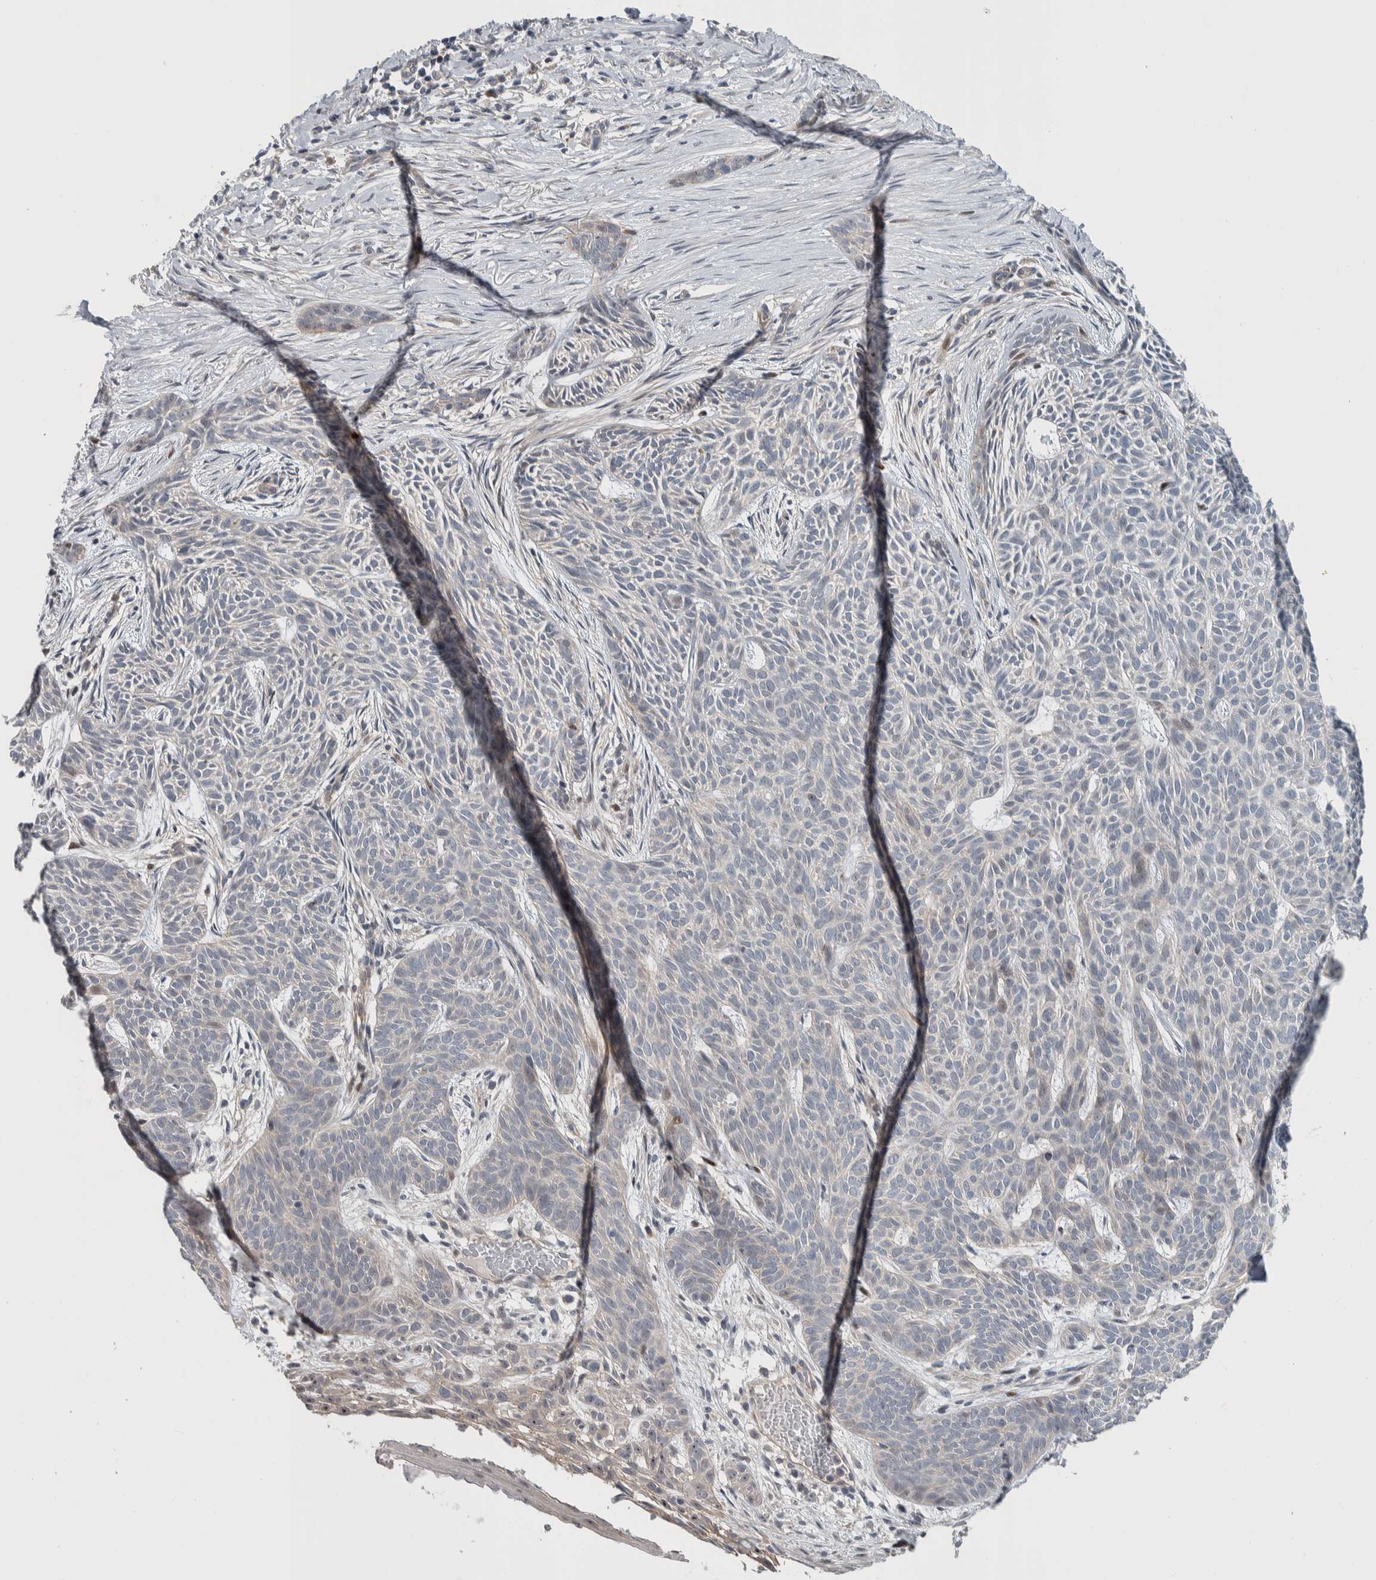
{"staining": {"intensity": "negative", "quantity": "none", "location": "none"}, "tissue": "skin cancer", "cell_type": "Tumor cells", "image_type": "cancer", "snomed": [{"axis": "morphology", "description": "Basal cell carcinoma"}, {"axis": "topography", "description": "Skin"}], "caption": "Protein analysis of skin cancer shows no significant staining in tumor cells.", "gene": "PRRG4", "patient": {"sex": "female", "age": 59}}